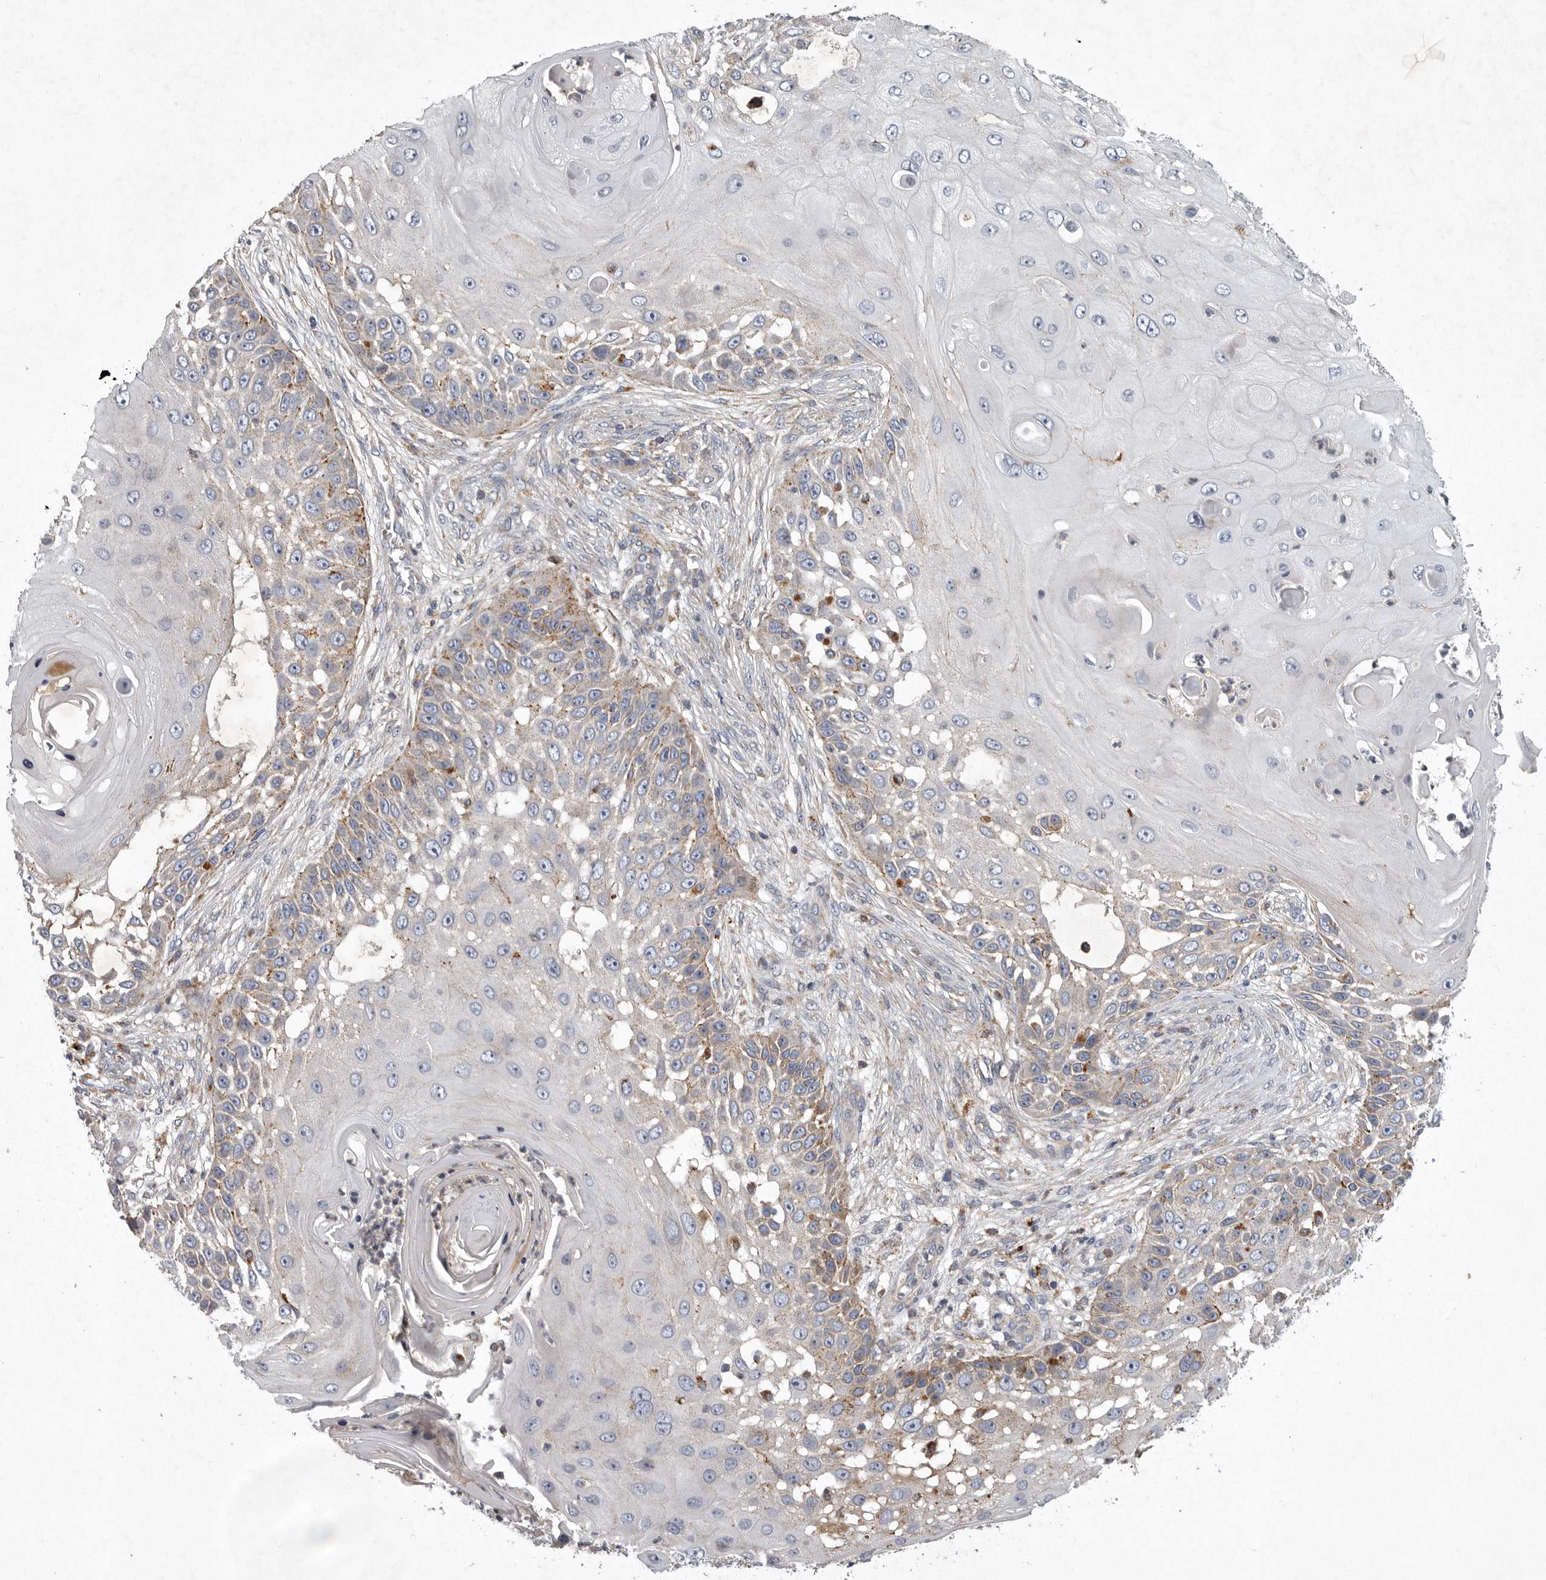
{"staining": {"intensity": "moderate", "quantity": "<25%", "location": "cytoplasmic/membranous"}, "tissue": "skin cancer", "cell_type": "Tumor cells", "image_type": "cancer", "snomed": [{"axis": "morphology", "description": "Squamous cell carcinoma, NOS"}, {"axis": "topography", "description": "Skin"}], "caption": "Protein staining reveals moderate cytoplasmic/membranous staining in about <25% of tumor cells in skin cancer. (Brightfield microscopy of DAB IHC at high magnification).", "gene": "LAMTOR3", "patient": {"sex": "female", "age": 44}}